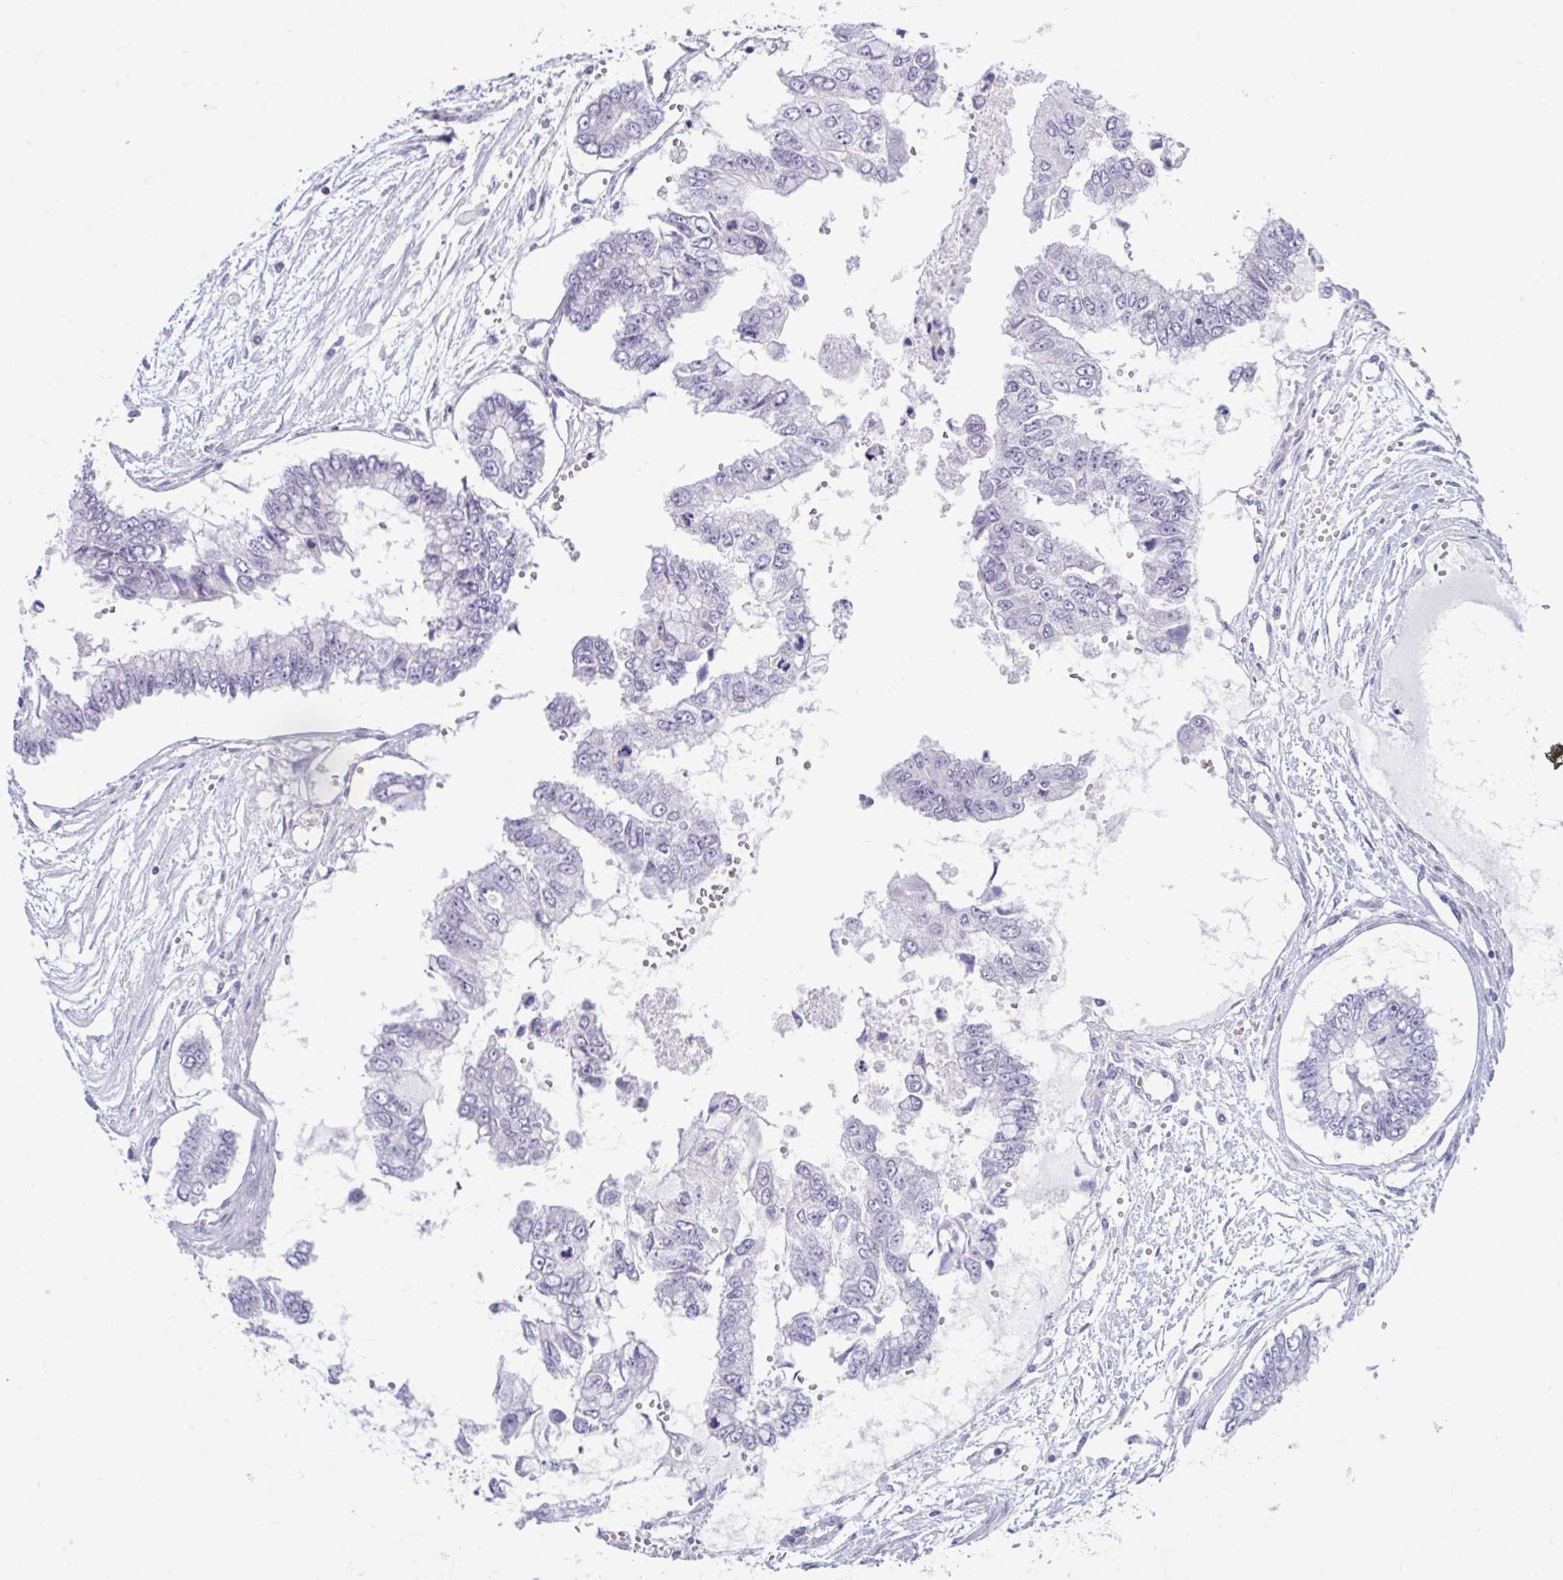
{"staining": {"intensity": "negative", "quantity": "none", "location": "none"}, "tissue": "ovarian cancer", "cell_type": "Tumor cells", "image_type": "cancer", "snomed": [{"axis": "morphology", "description": "Cystadenocarcinoma, mucinous, NOS"}, {"axis": "topography", "description": "Ovary"}], "caption": "Protein analysis of ovarian mucinous cystadenocarcinoma displays no significant positivity in tumor cells.", "gene": "FAM153A", "patient": {"sex": "female", "age": 72}}